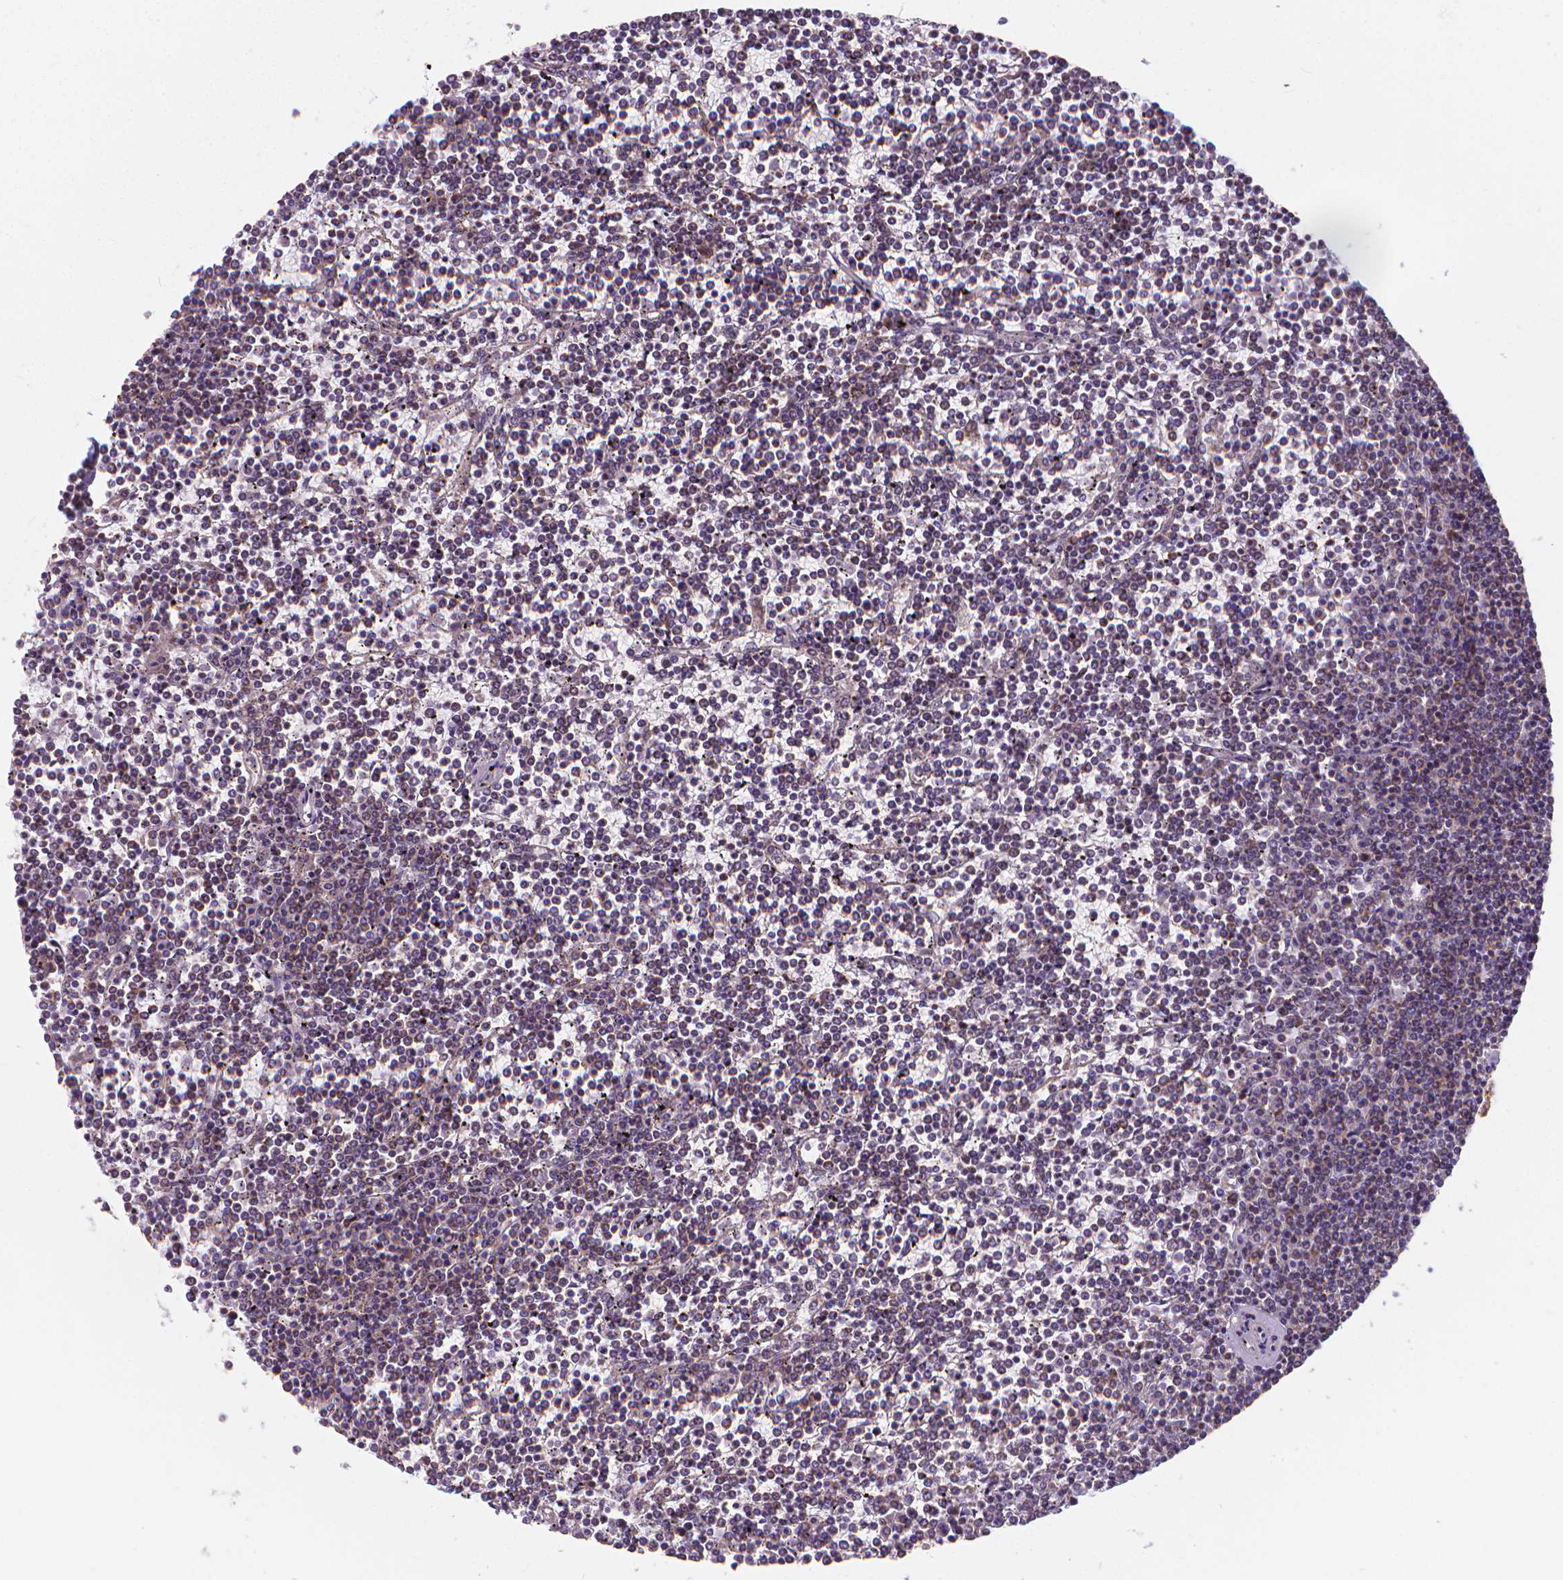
{"staining": {"intensity": "weak", "quantity": "25%-75%", "location": "cytoplasmic/membranous"}, "tissue": "lymphoma", "cell_type": "Tumor cells", "image_type": "cancer", "snomed": [{"axis": "morphology", "description": "Malignant lymphoma, non-Hodgkin's type, Low grade"}, {"axis": "topography", "description": "Spleen"}], "caption": "Immunohistochemical staining of low-grade malignant lymphoma, non-Hodgkin's type exhibits low levels of weak cytoplasmic/membranous protein expression in about 25%-75% of tumor cells. Immunohistochemistry (ihc) stains the protein in brown and the nuclei are stained blue.", "gene": "SNCAIP", "patient": {"sex": "female", "age": 19}}